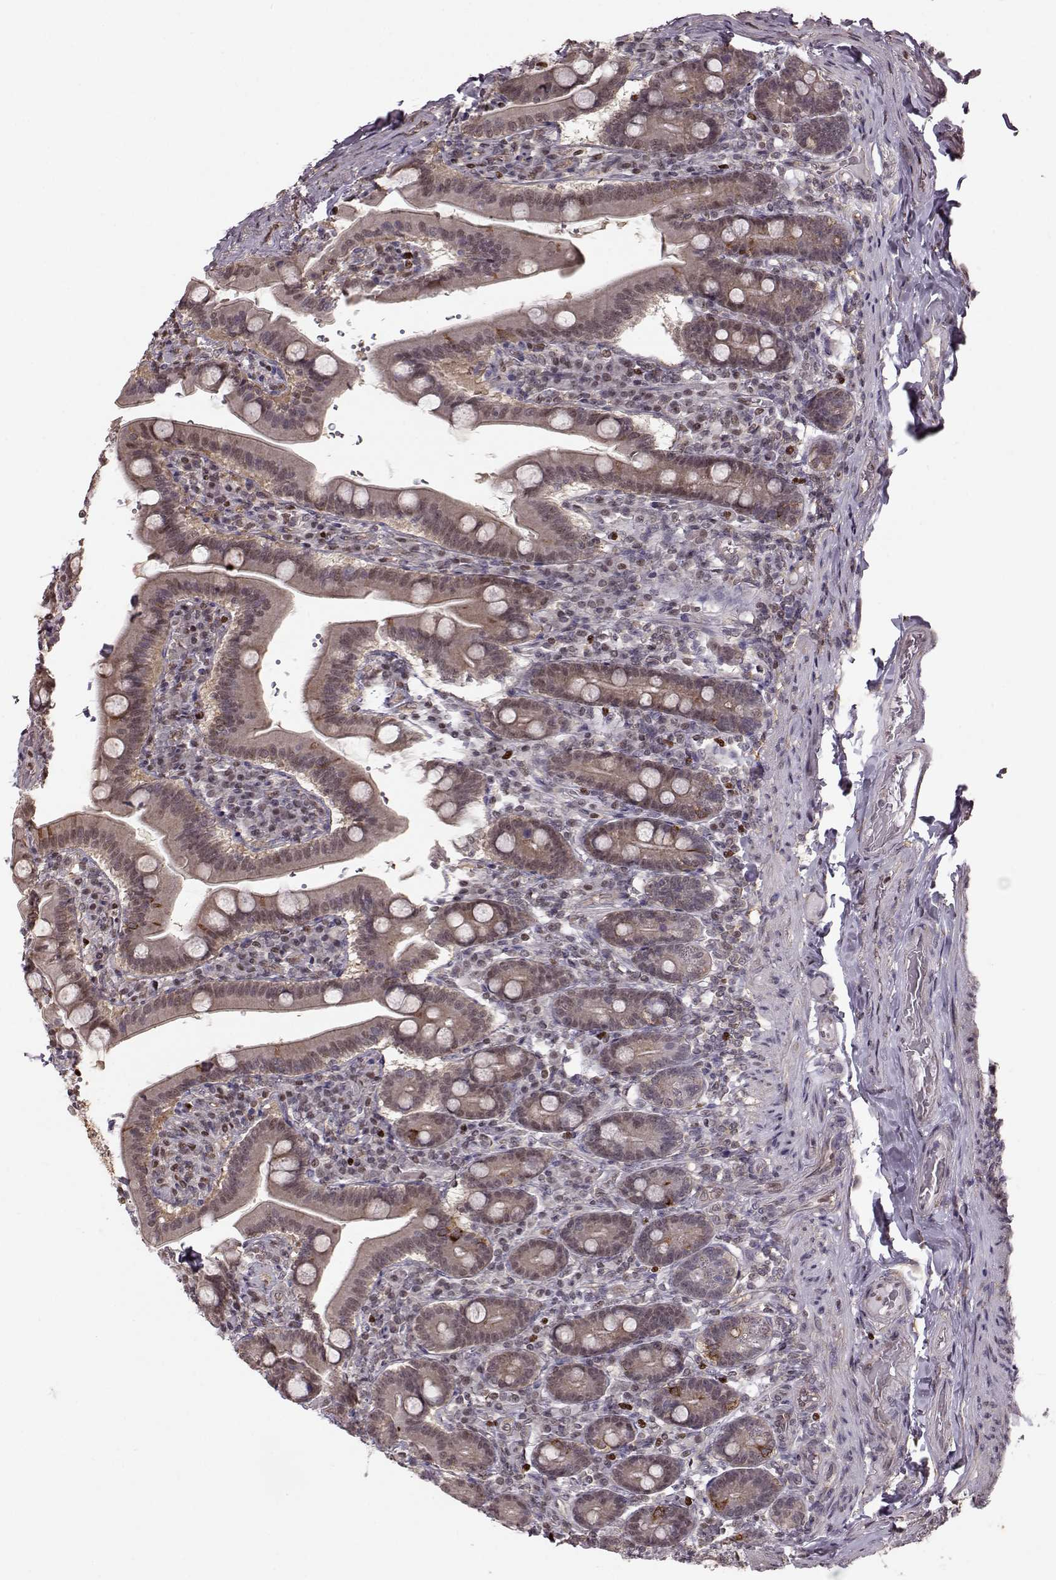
{"staining": {"intensity": "strong", "quantity": "<25%", "location": "cytoplasmic/membranous,nuclear"}, "tissue": "small intestine", "cell_type": "Glandular cells", "image_type": "normal", "snomed": [{"axis": "morphology", "description": "Normal tissue, NOS"}, {"axis": "topography", "description": "Small intestine"}], "caption": "DAB immunohistochemical staining of normal small intestine shows strong cytoplasmic/membranous,nuclear protein staining in approximately <25% of glandular cells. (DAB (3,3'-diaminobenzidine) = brown stain, brightfield microscopy at high magnification).", "gene": "KLF6", "patient": {"sex": "male", "age": 66}}